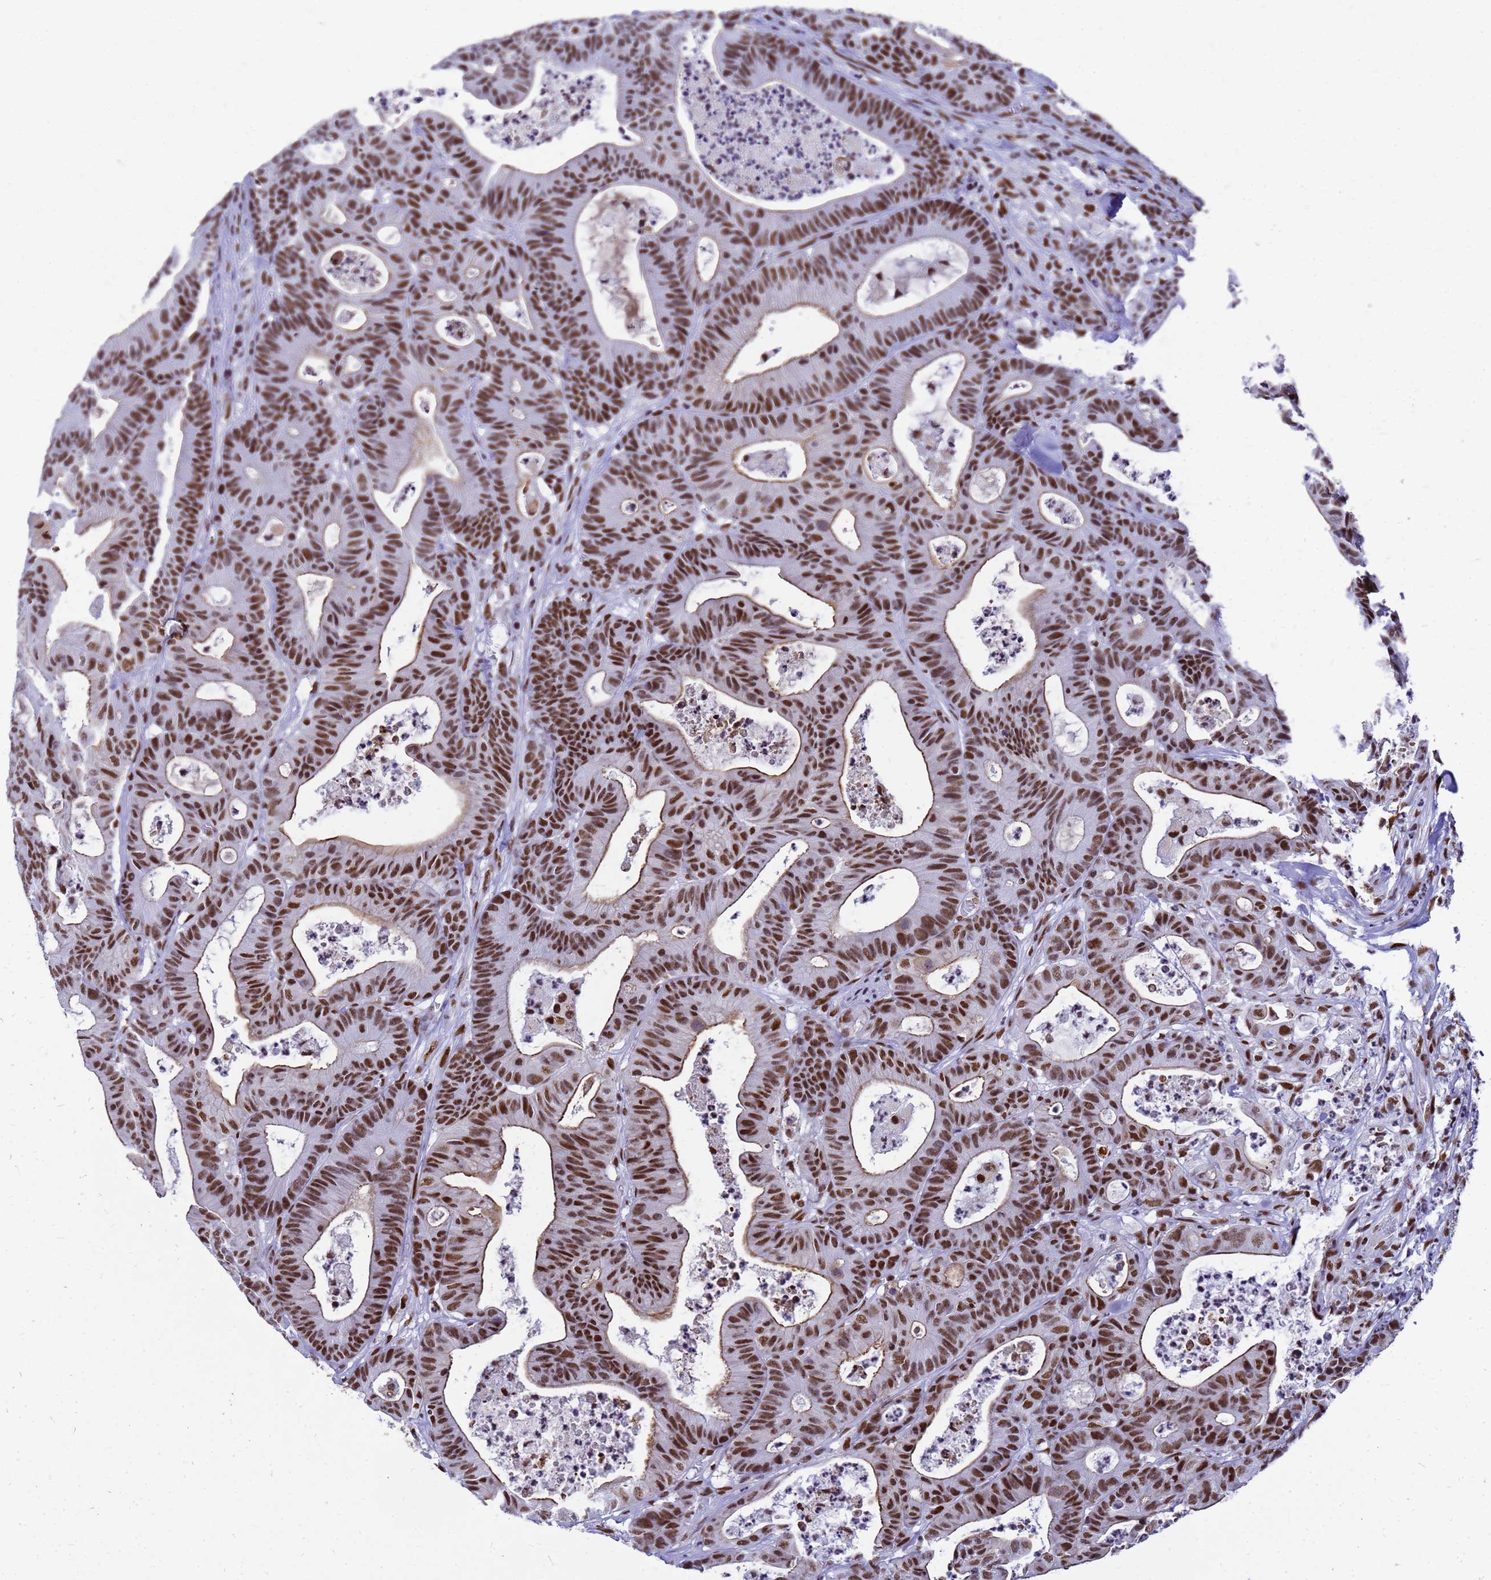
{"staining": {"intensity": "strong", "quantity": ">75%", "location": "nuclear"}, "tissue": "colorectal cancer", "cell_type": "Tumor cells", "image_type": "cancer", "snomed": [{"axis": "morphology", "description": "Adenocarcinoma, NOS"}, {"axis": "topography", "description": "Colon"}], "caption": "A micrograph showing strong nuclear positivity in approximately >75% of tumor cells in colorectal adenocarcinoma, as visualized by brown immunohistochemical staining.", "gene": "SART3", "patient": {"sex": "female", "age": 84}}